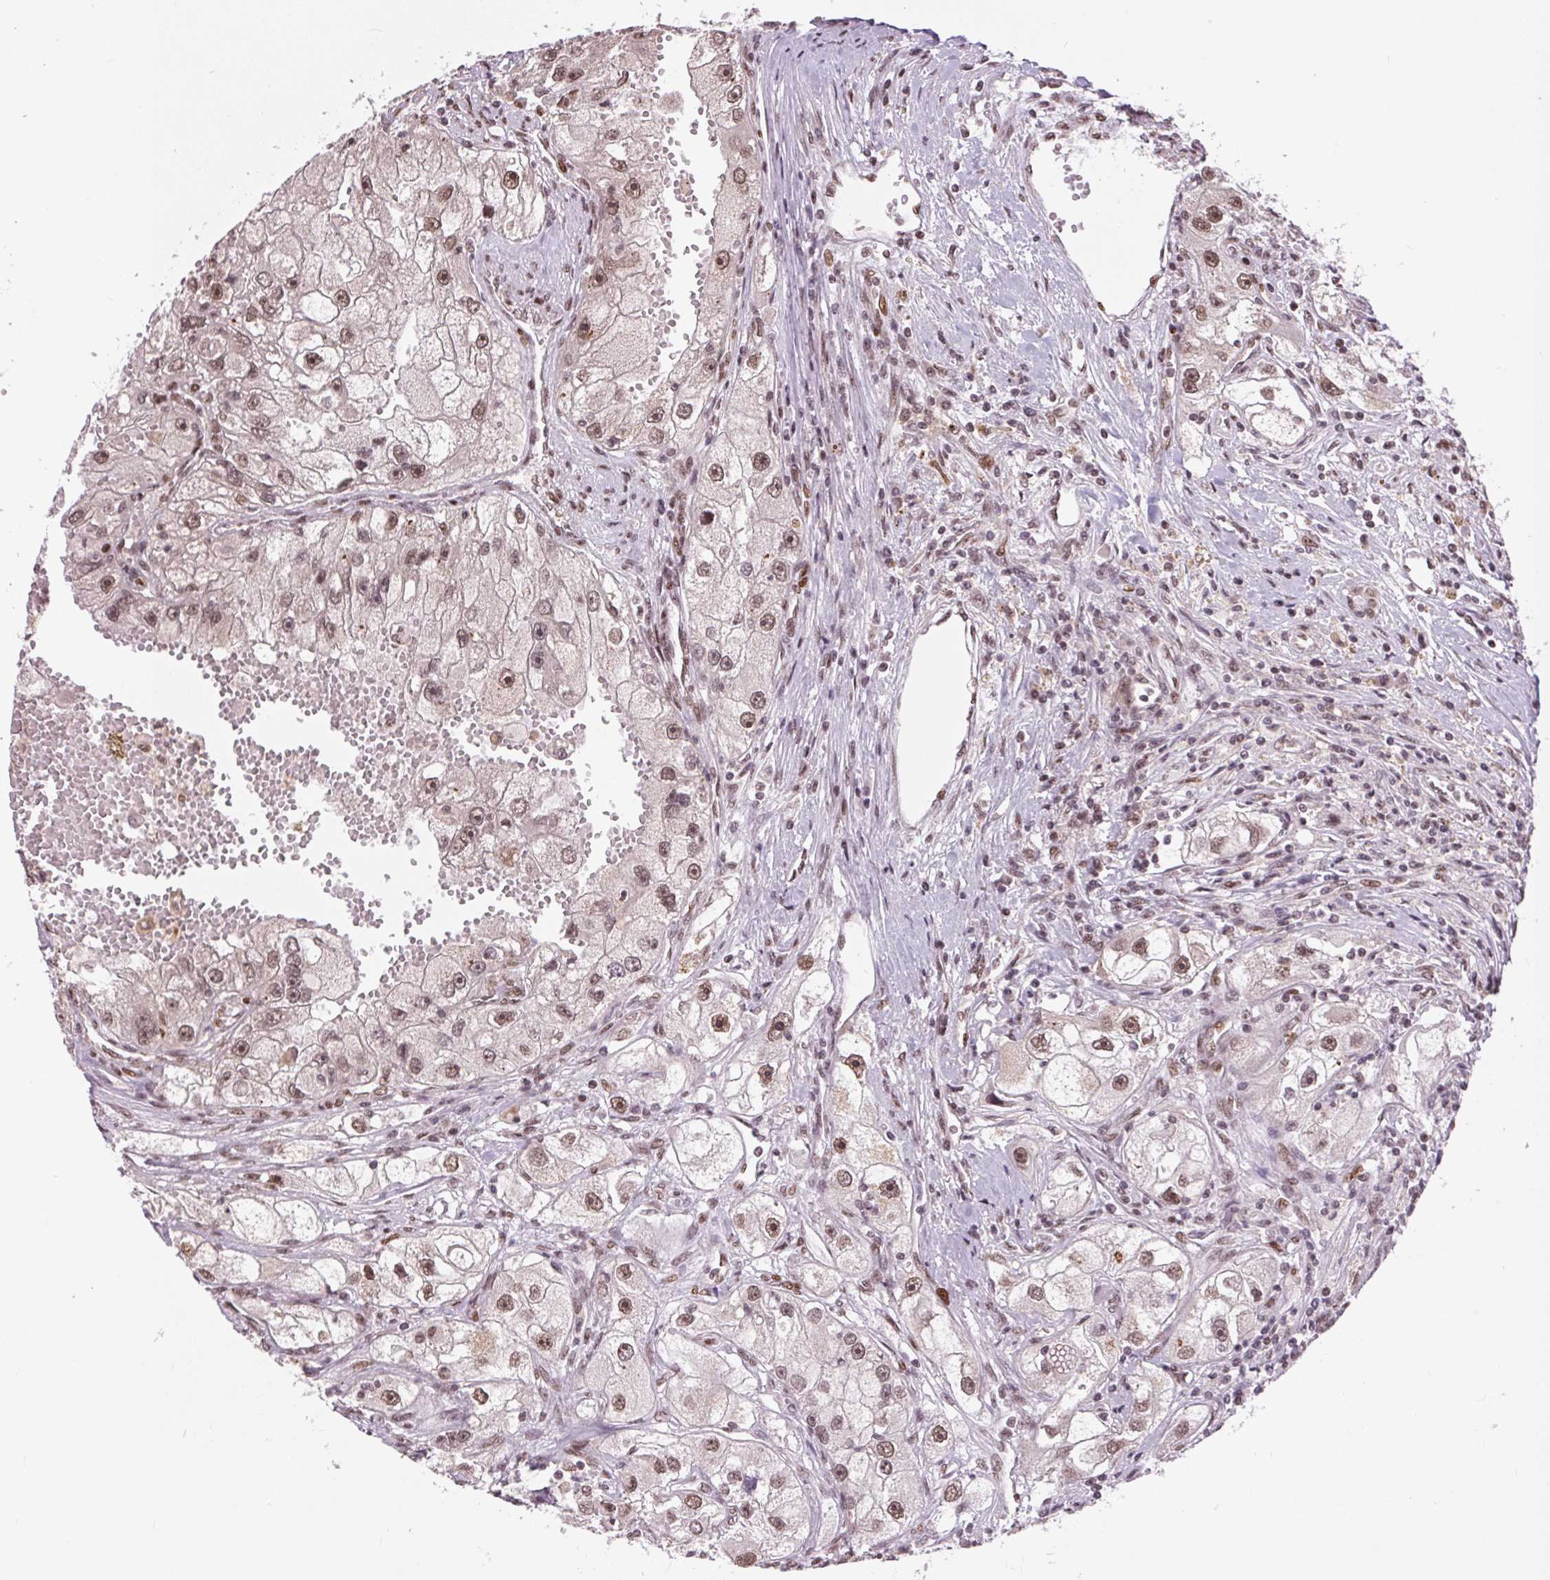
{"staining": {"intensity": "moderate", "quantity": ">75%", "location": "nuclear"}, "tissue": "renal cancer", "cell_type": "Tumor cells", "image_type": "cancer", "snomed": [{"axis": "morphology", "description": "Adenocarcinoma, NOS"}, {"axis": "topography", "description": "Kidney"}], "caption": "Approximately >75% of tumor cells in renal adenocarcinoma demonstrate moderate nuclear protein expression as visualized by brown immunohistochemical staining.", "gene": "RAD23A", "patient": {"sex": "male", "age": 63}}